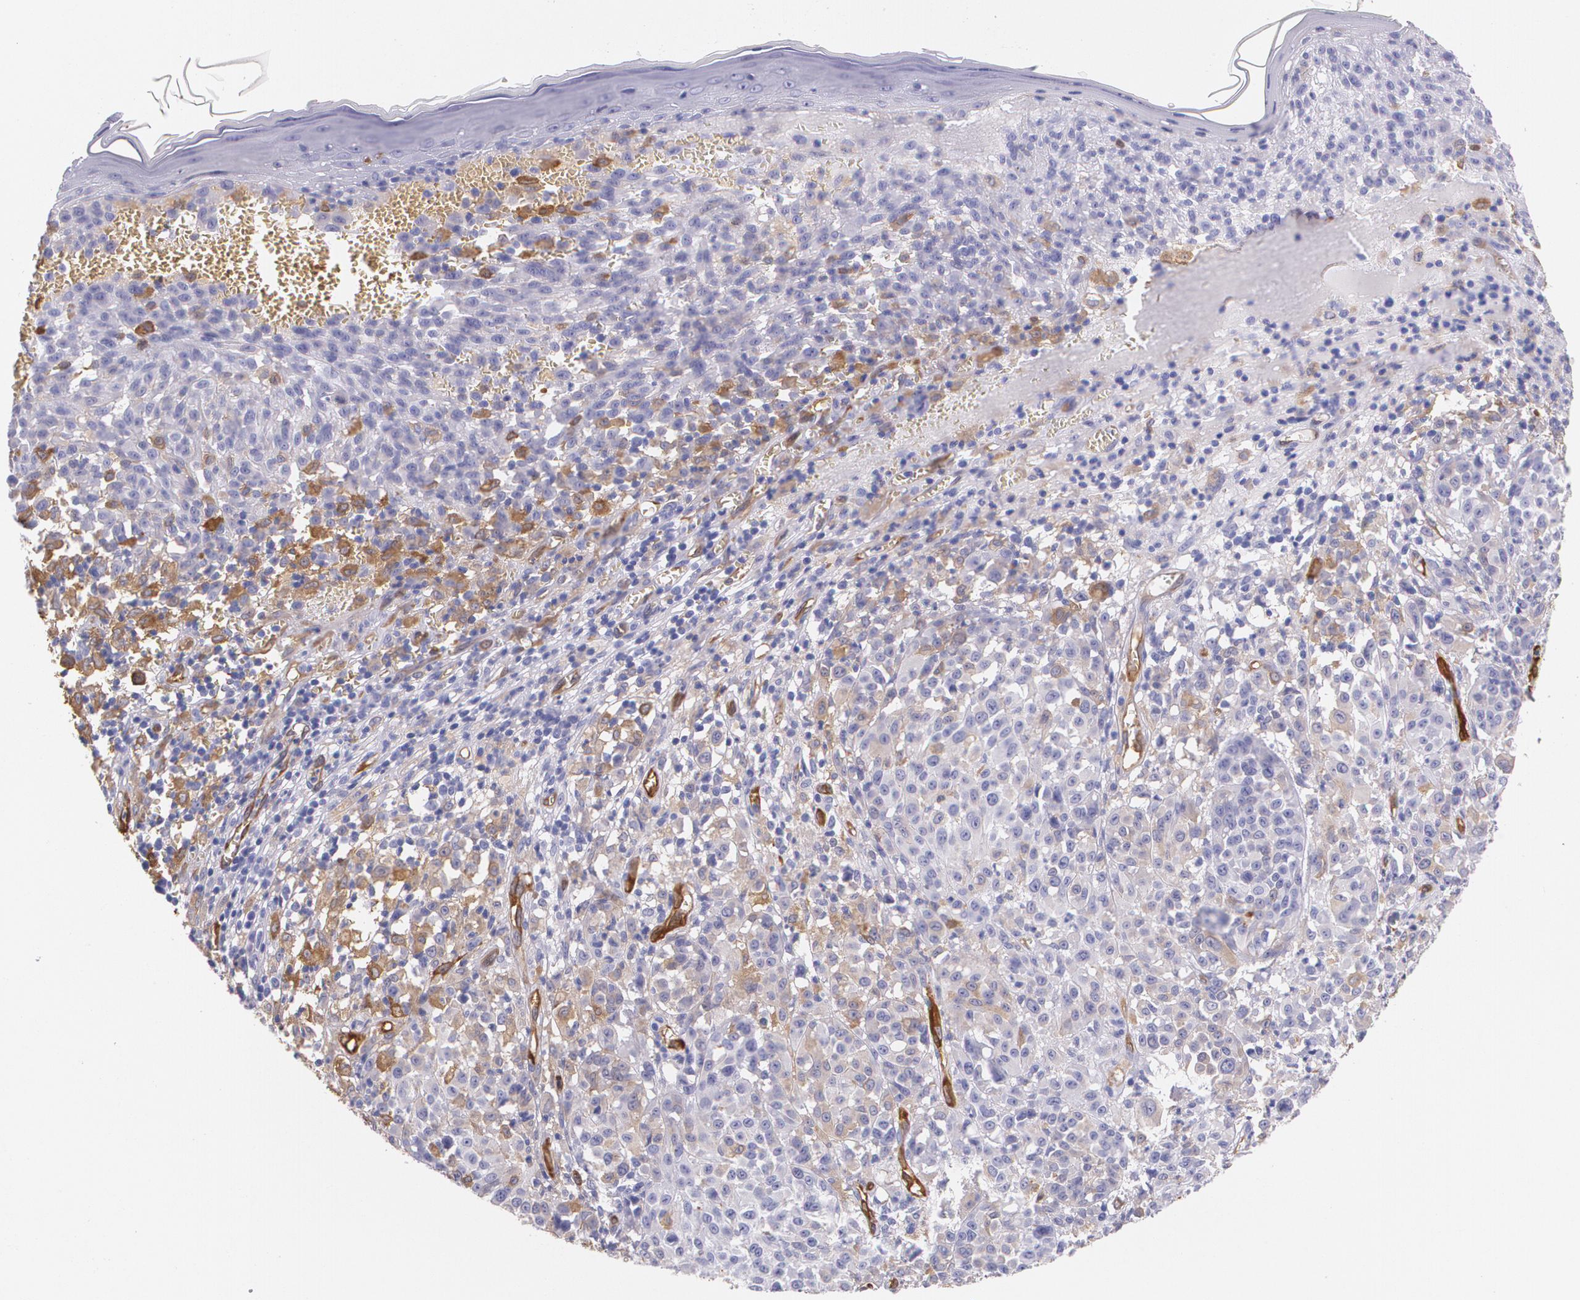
{"staining": {"intensity": "negative", "quantity": "none", "location": "none"}, "tissue": "melanoma", "cell_type": "Tumor cells", "image_type": "cancer", "snomed": [{"axis": "morphology", "description": "Malignant melanoma, NOS"}, {"axis": "topography", "description": "Skin"}], "caption": "This histopathology image is of melanoma stained with immunohistochemistry (IHC) to label a protein in brown with the nuclei are counter-stained blue. There is no staining in tumor cells.", "gene": "MMP2", "patient": {"sex": "female", "age": 49}}